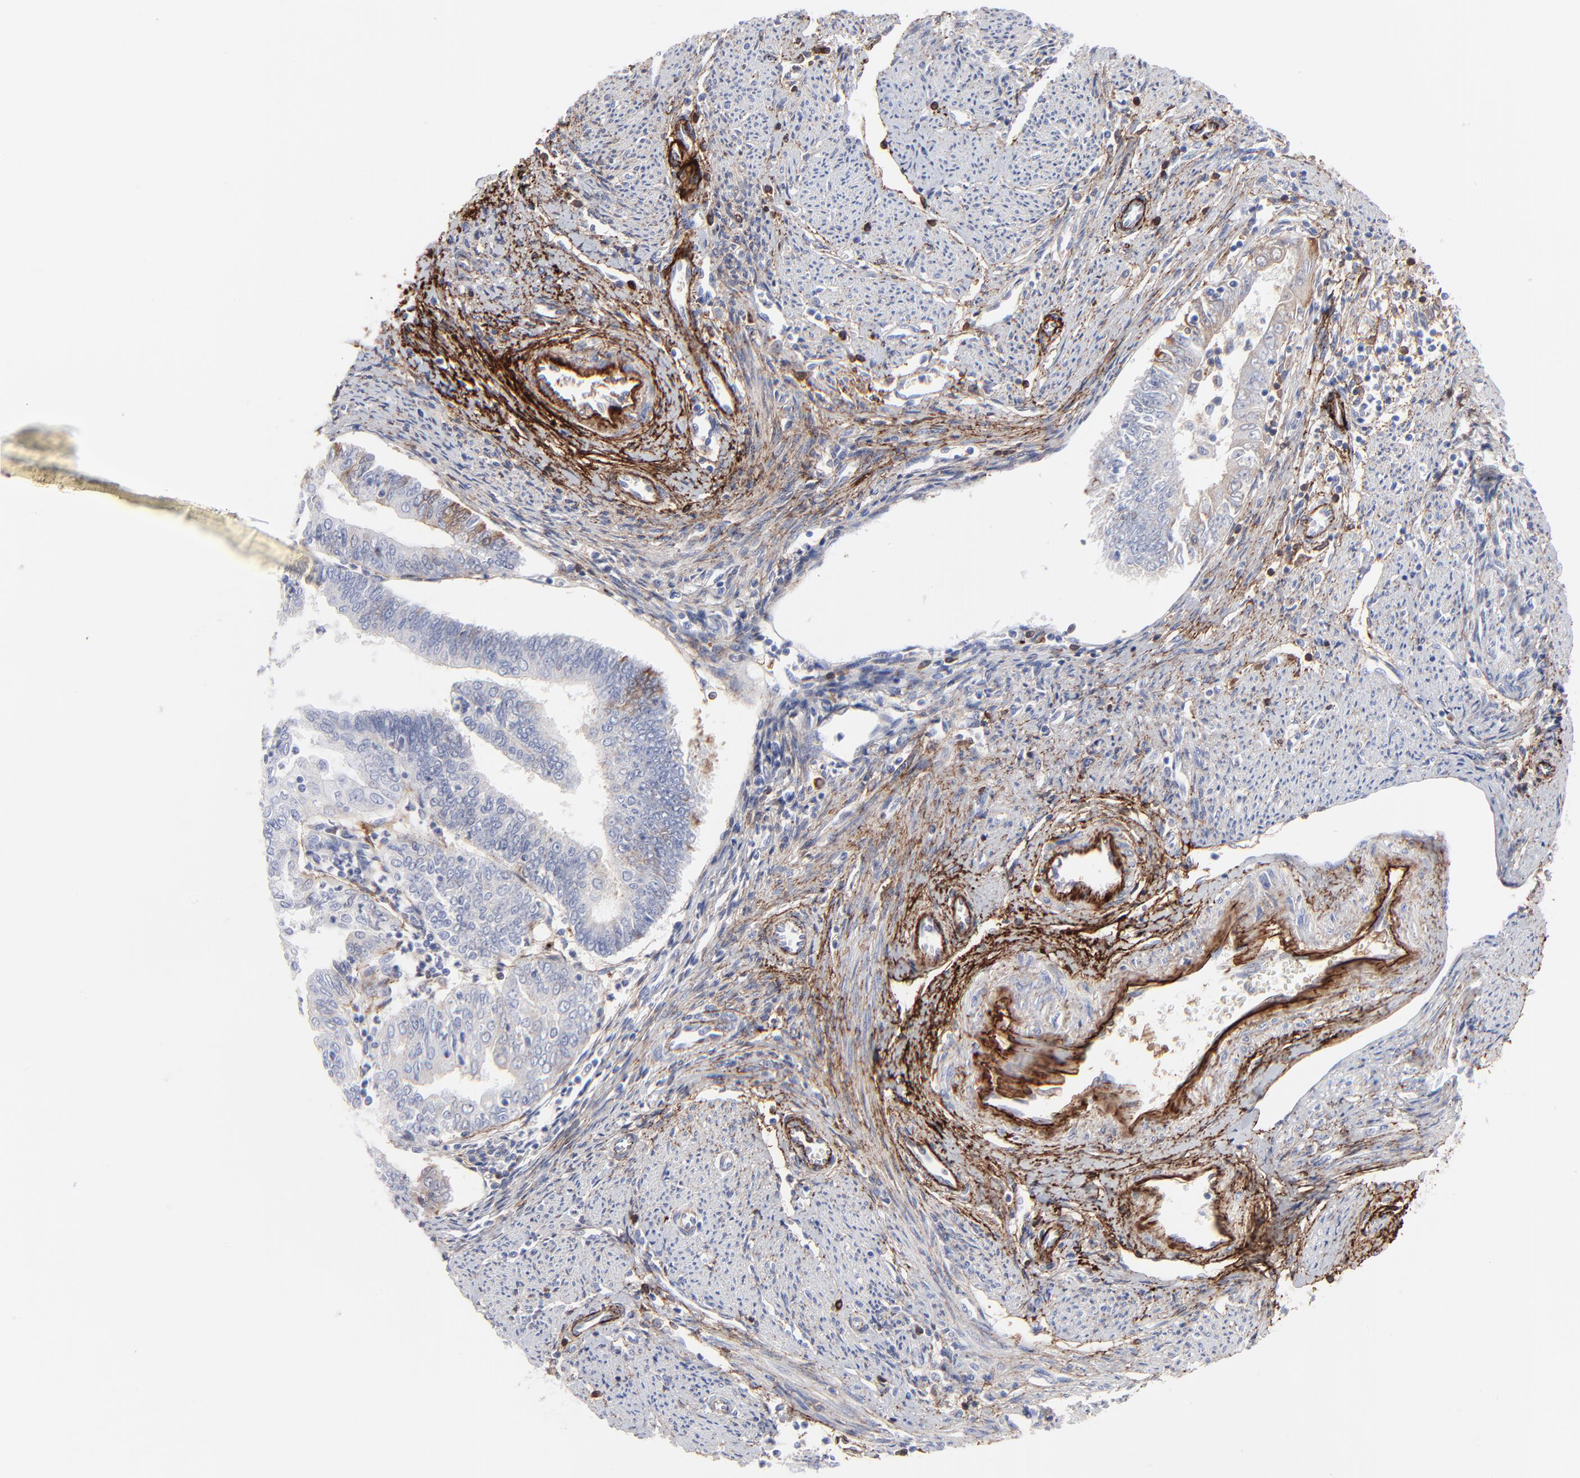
{"staining": {"intensity": "negative", "quantity": "none", "location": "none"}, "tissue": "endometrial cancer", "cell_type": "Tumor cells", "image_type": "cancer", "snomed": [{"axis": "morphology", "description": "Adenocarcinoma, NOS"}, {"axis": "topography", "description": "Endometrium"}], "caption": "An image of human endometrial adenocarcinoma is negative for staining in tumor cells. The staining was performed using DAB to visualize the protein expression in brown, while the nuclei were stained in blue with hematoxylin (Magnification: 20x).", "gene": "FBLN2", "patient": {"sex": "female", "age": 75}}